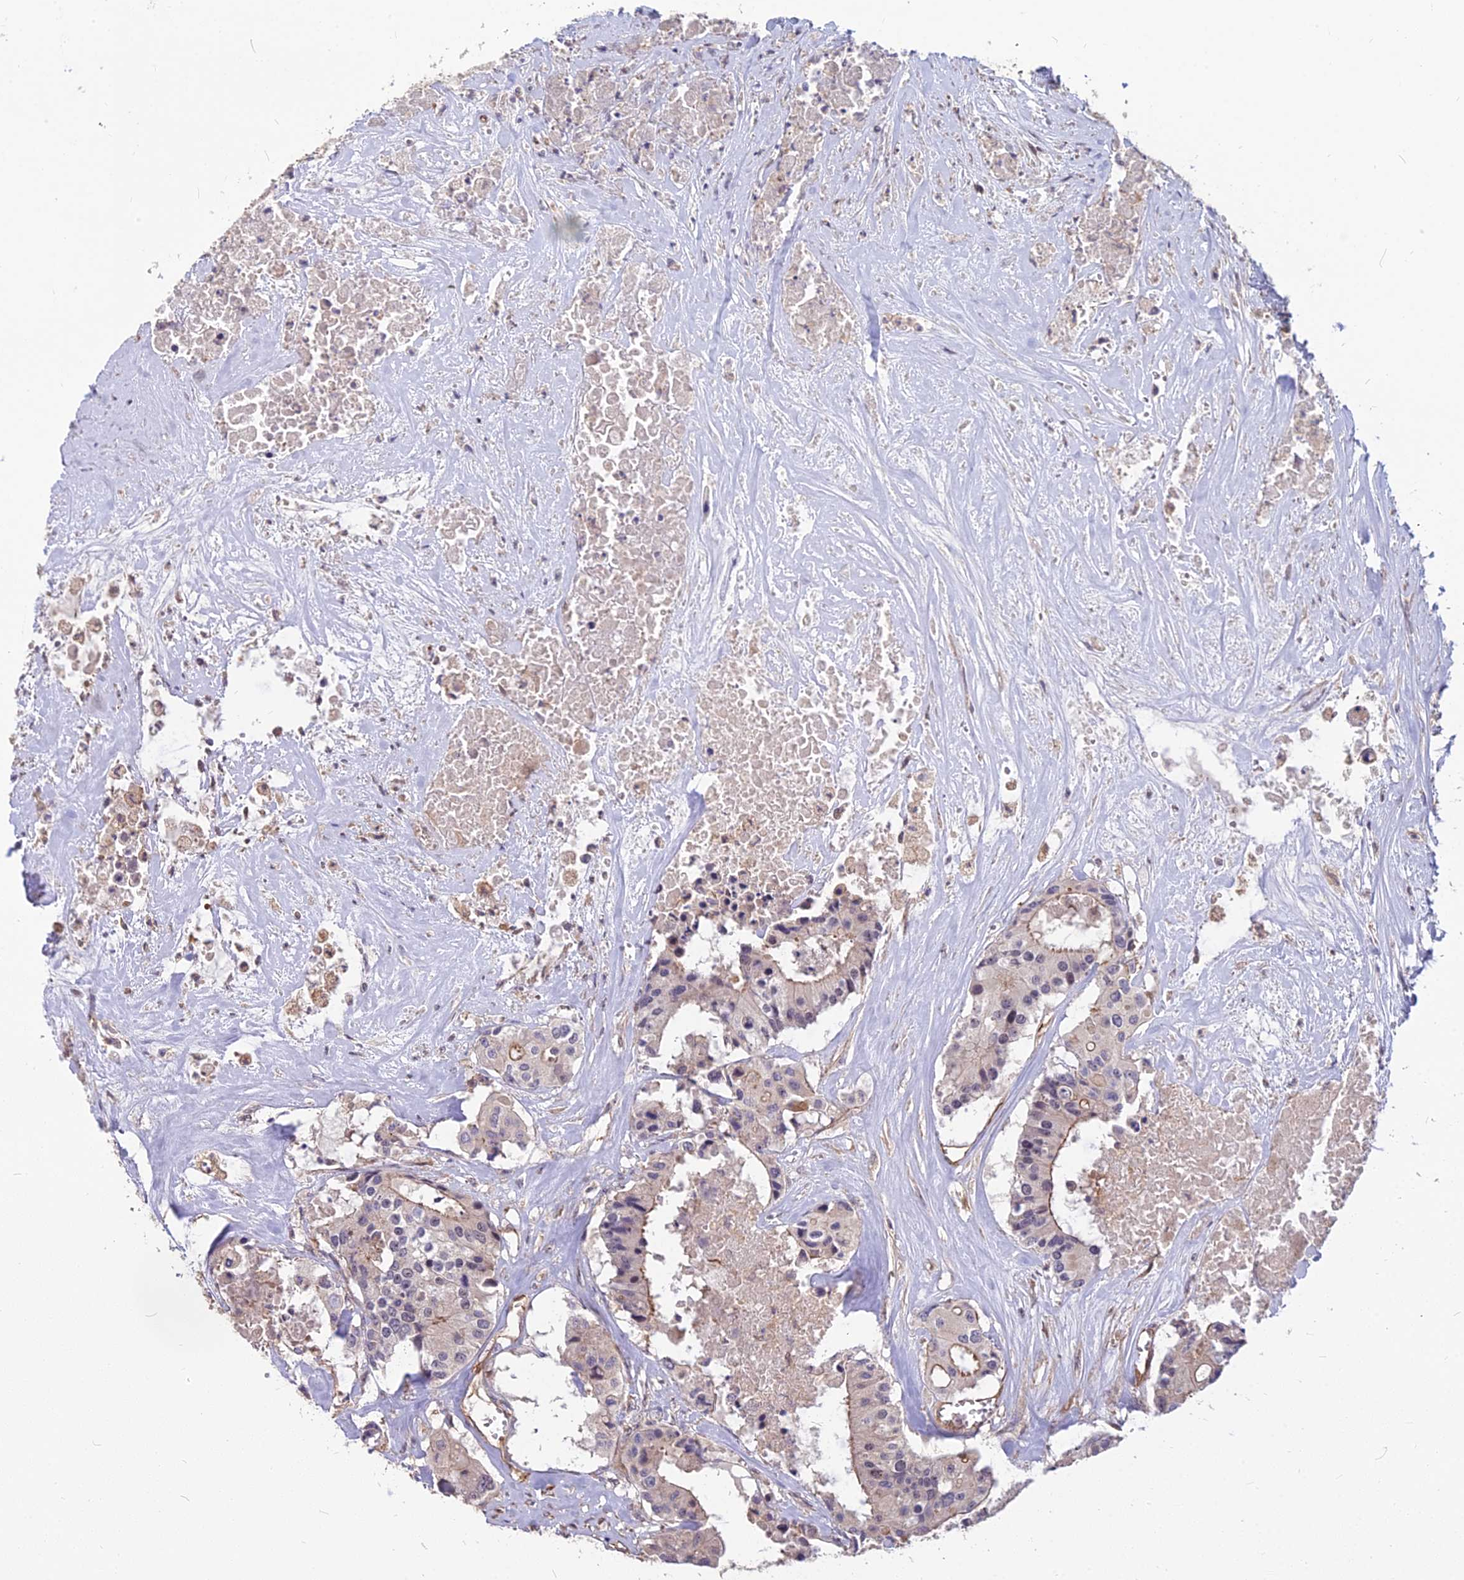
{"staining": {"intensity": "moderate", "quantity": "25%-75%", "location": "cytoplasmic/membranous"}, "tissue": "colorectal cancer", "cell_type": "Tumor cells", "image_type": "cancer", "snomed": [{"axis": "morphology", "description": "Adenocarcinoma, NOS"}, {"axis": "topography", "description": "Colon"}], "caption": "DAB immunohistochemical staining of human colorectal adenocarcinoma displays moderate cytoplasmic/membranous protein staining in approximately 25%-75% of tumor cells.", "gene": "TCEA3", "patient": {"sex": "male", "age": 77}}